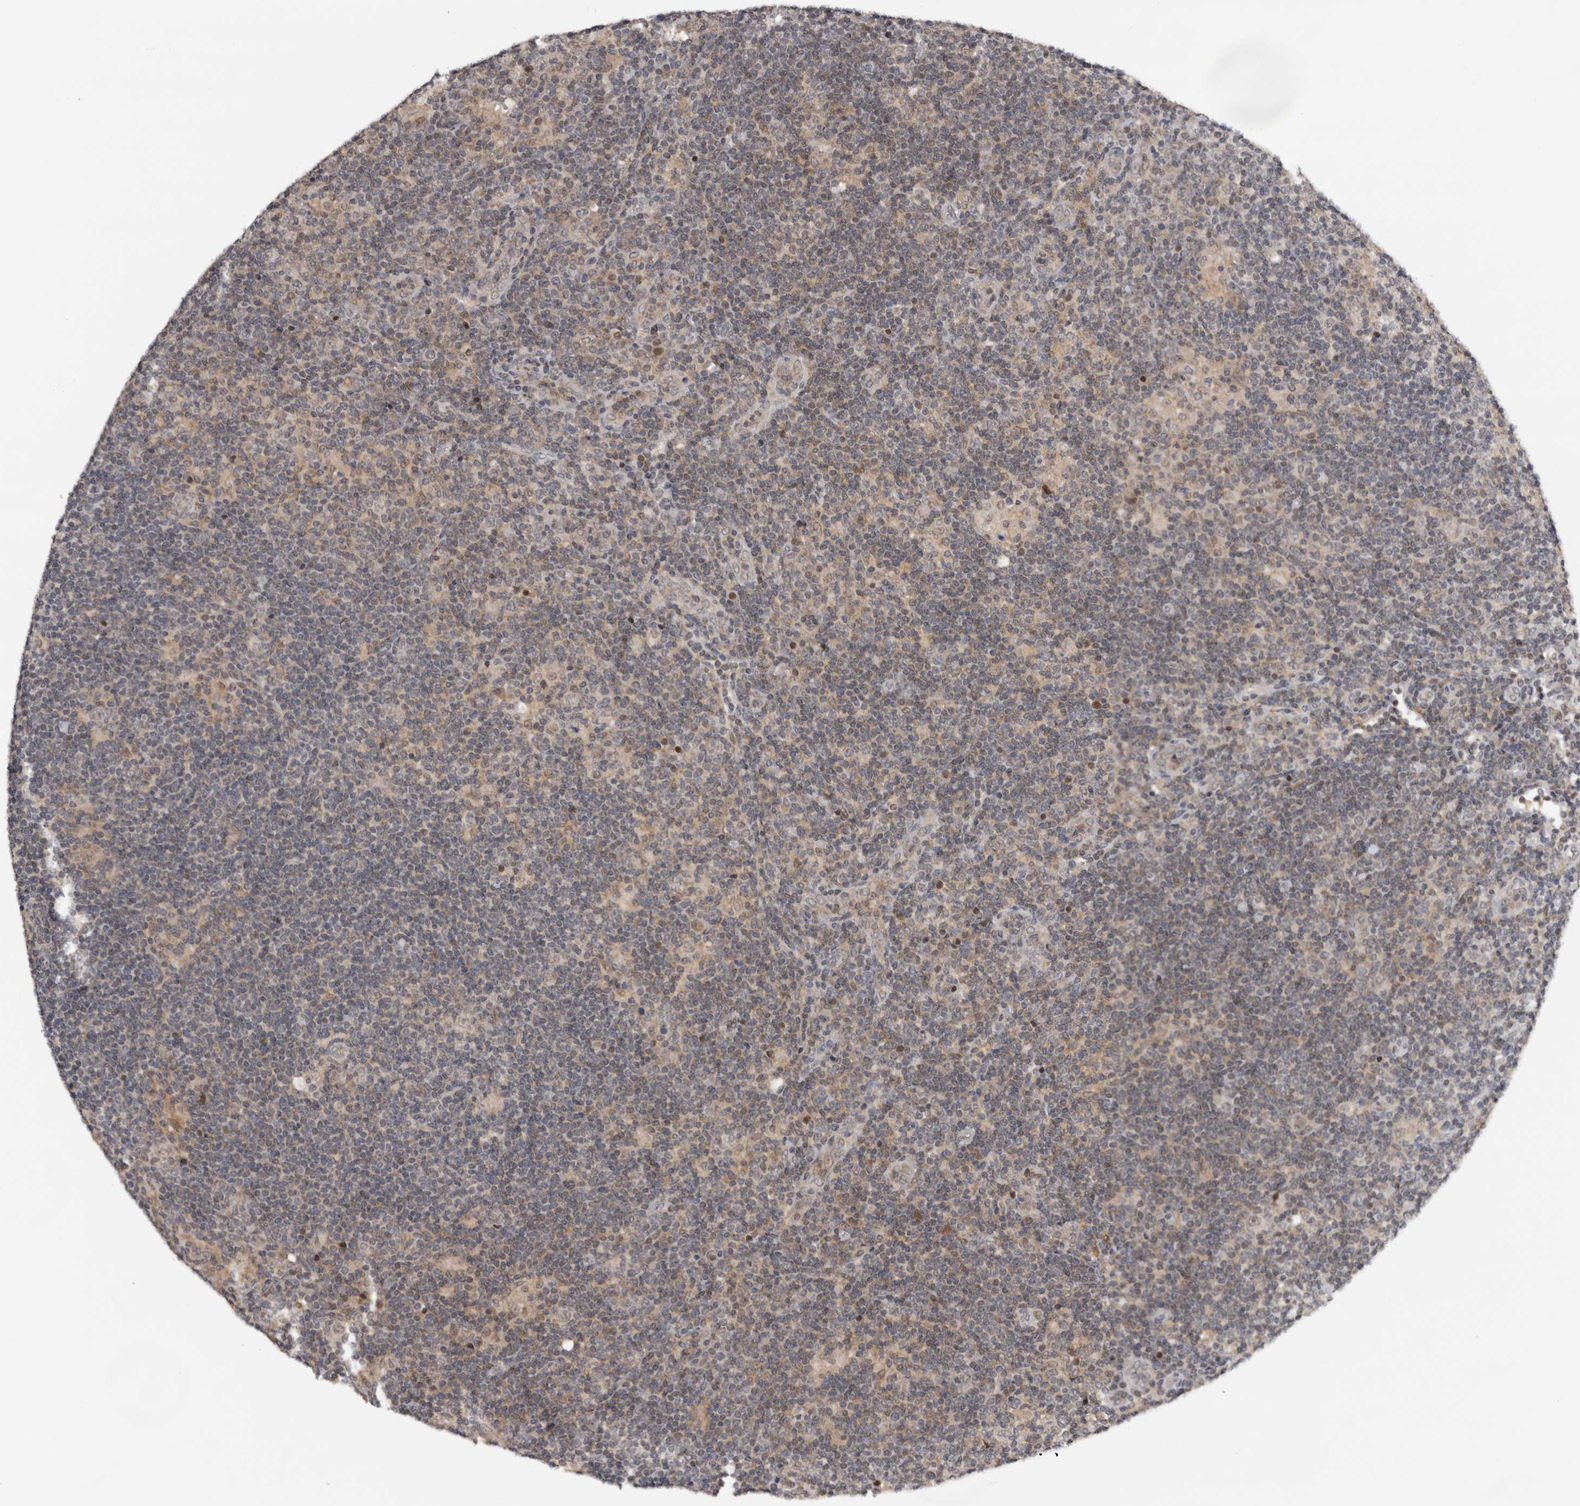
{"staining": {"intensity": "negative", "quantity": "none", "location": "none"}, "tissue": "lymphoma", "cell_type": "Tumor cells", "image_type": "cancer", "snomed": [{"axis": "morphology", "description": "Hodgkin's disease, NOS"}, {"axis": "topography", "description": "Lymph node"}], "caption": "This is an immunohistochemistry micrograph of human Hodgkin's disease. There is no positivity in tumor cells.", "gene": "KIF2B", "patient": {"sex": "female", "age": 57}}